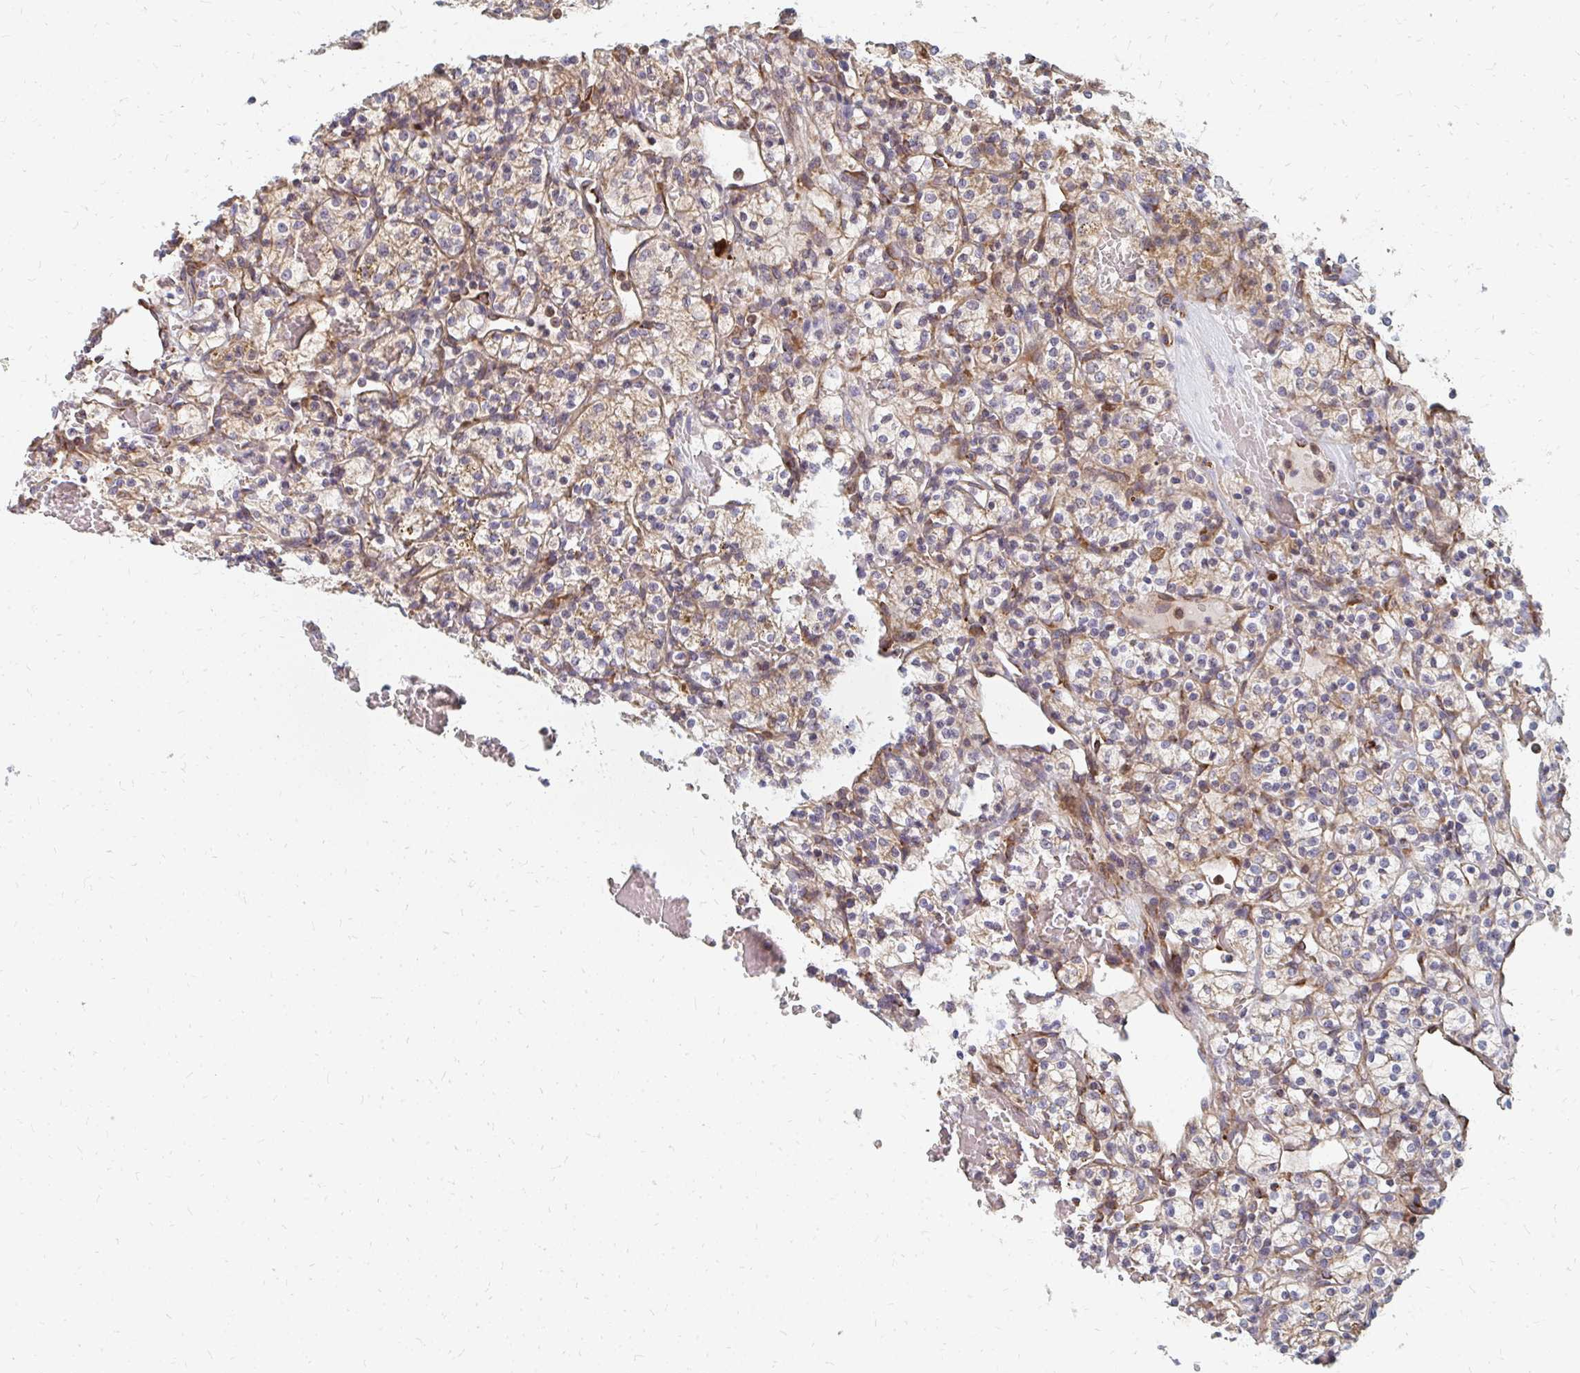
{"staining": {"intensity": "weak", "quantity": "25%-75%", "location": "cytoplasmic/membranous"}, "tissue": "renal cancer", "cell_type": "Tumor cells", "image_type": "cancer", "snomed": [{"axis": "morphology", "description": "Adenocarcinoma, NOS"}, {"axis": "topography", "description": "Kidney"}], "caption": "Weak cytoplasmic/membranous expression for a protein is present in about 25%-75% of tumor cells of adenocarcinoma (renal) using immunohistochemistry.", "gene": "PPP1R13L", "patient": {"sex": "female", "age": 60}}